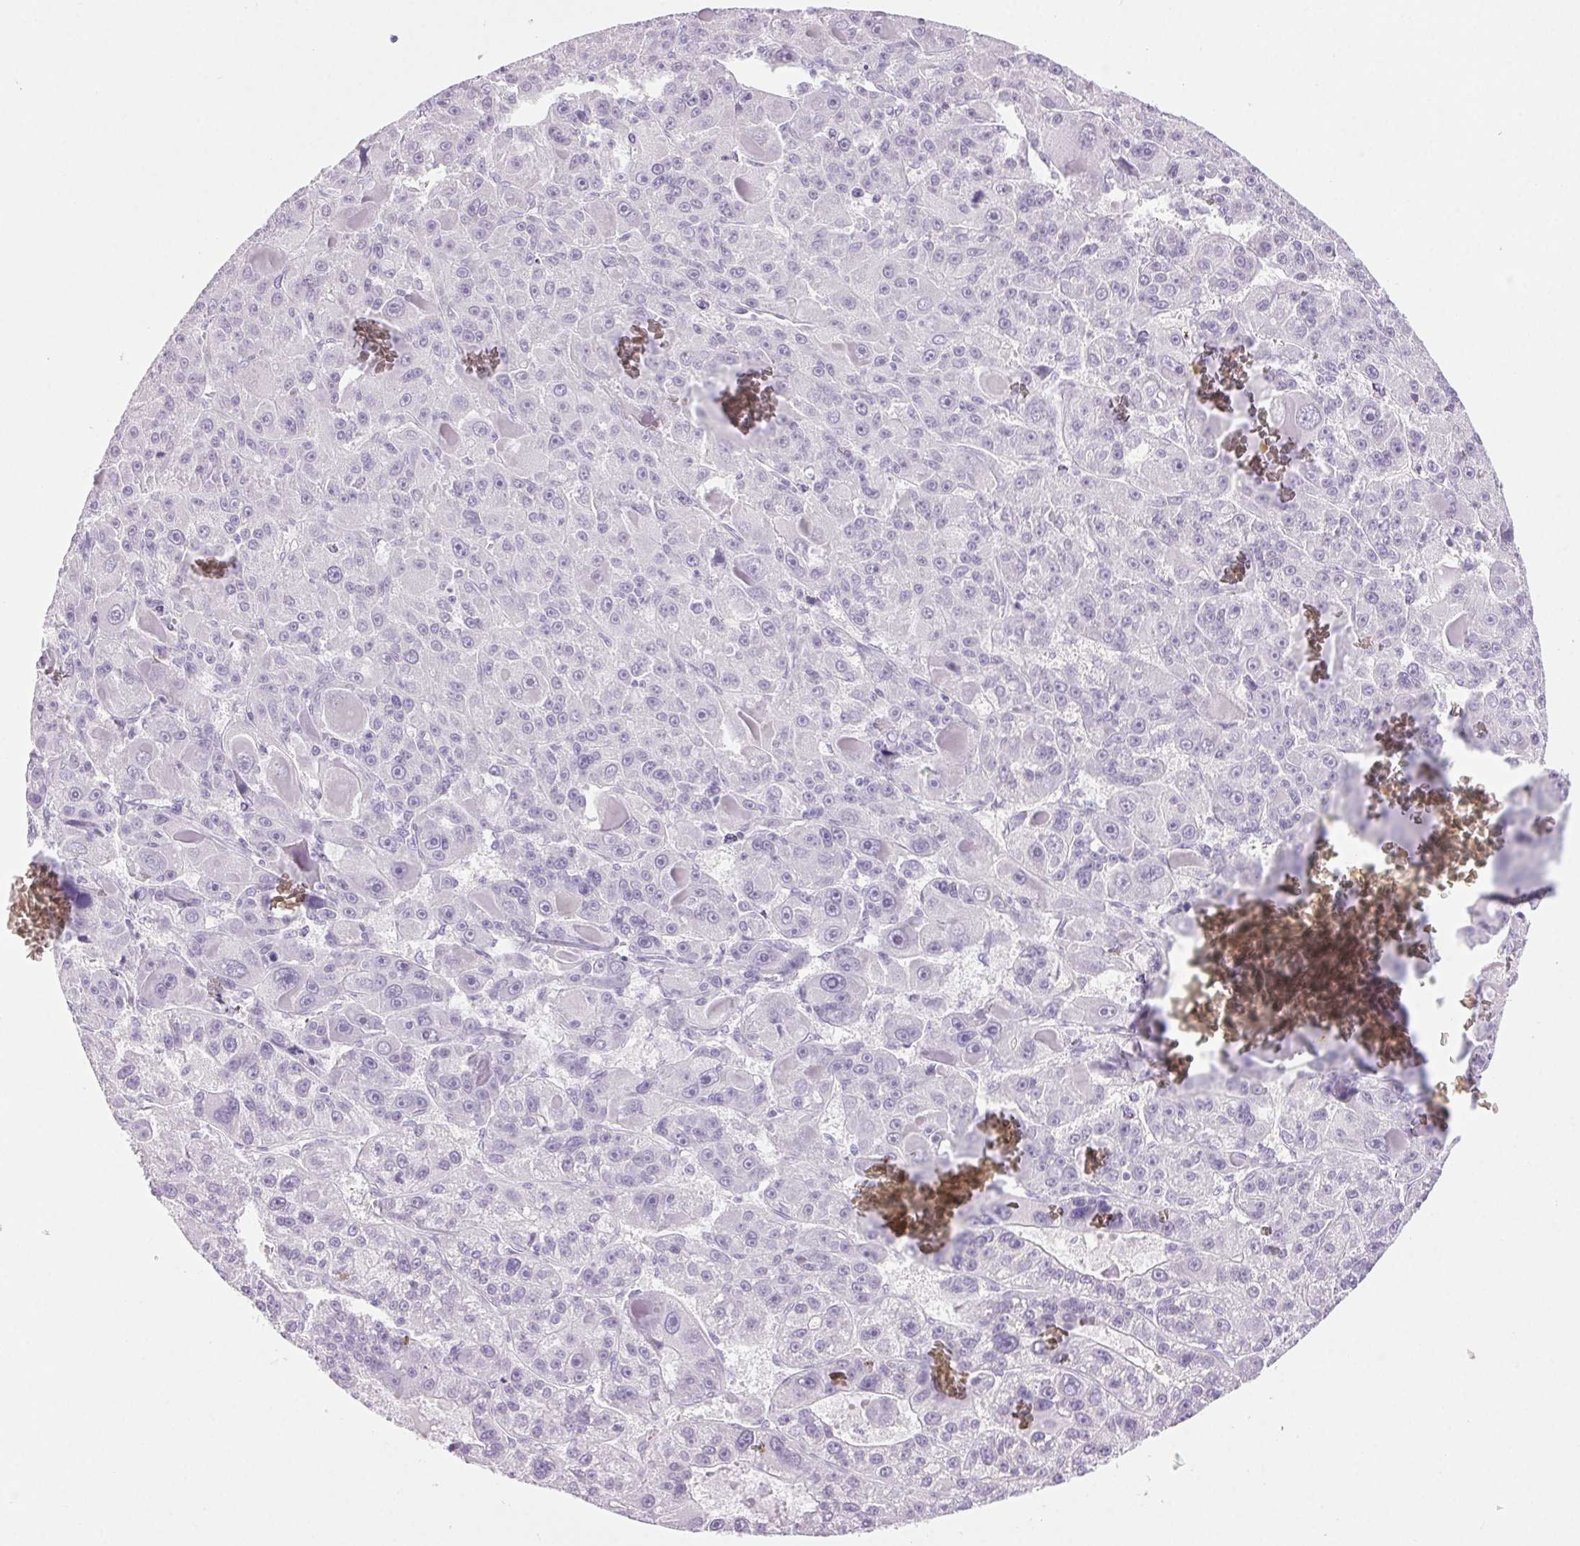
{"staining": {"intensity": "negative", "quantity": "none", "location": "none"}, "tissue": "liver cancer", "cell_type": "Tumor cells", "image_type": "cancer", "snomed": [{"axis": "morphology", "description": "Carcinoma, Hepatocellular, NOS"}, {"axis": "topography", "description": "Liver"}], "caption": "Histopathology image shows no significant protein positivity in tumor cells of liver cancer.", "gene": "LRP2", "patient": {"sex": "male", "age": 76}}